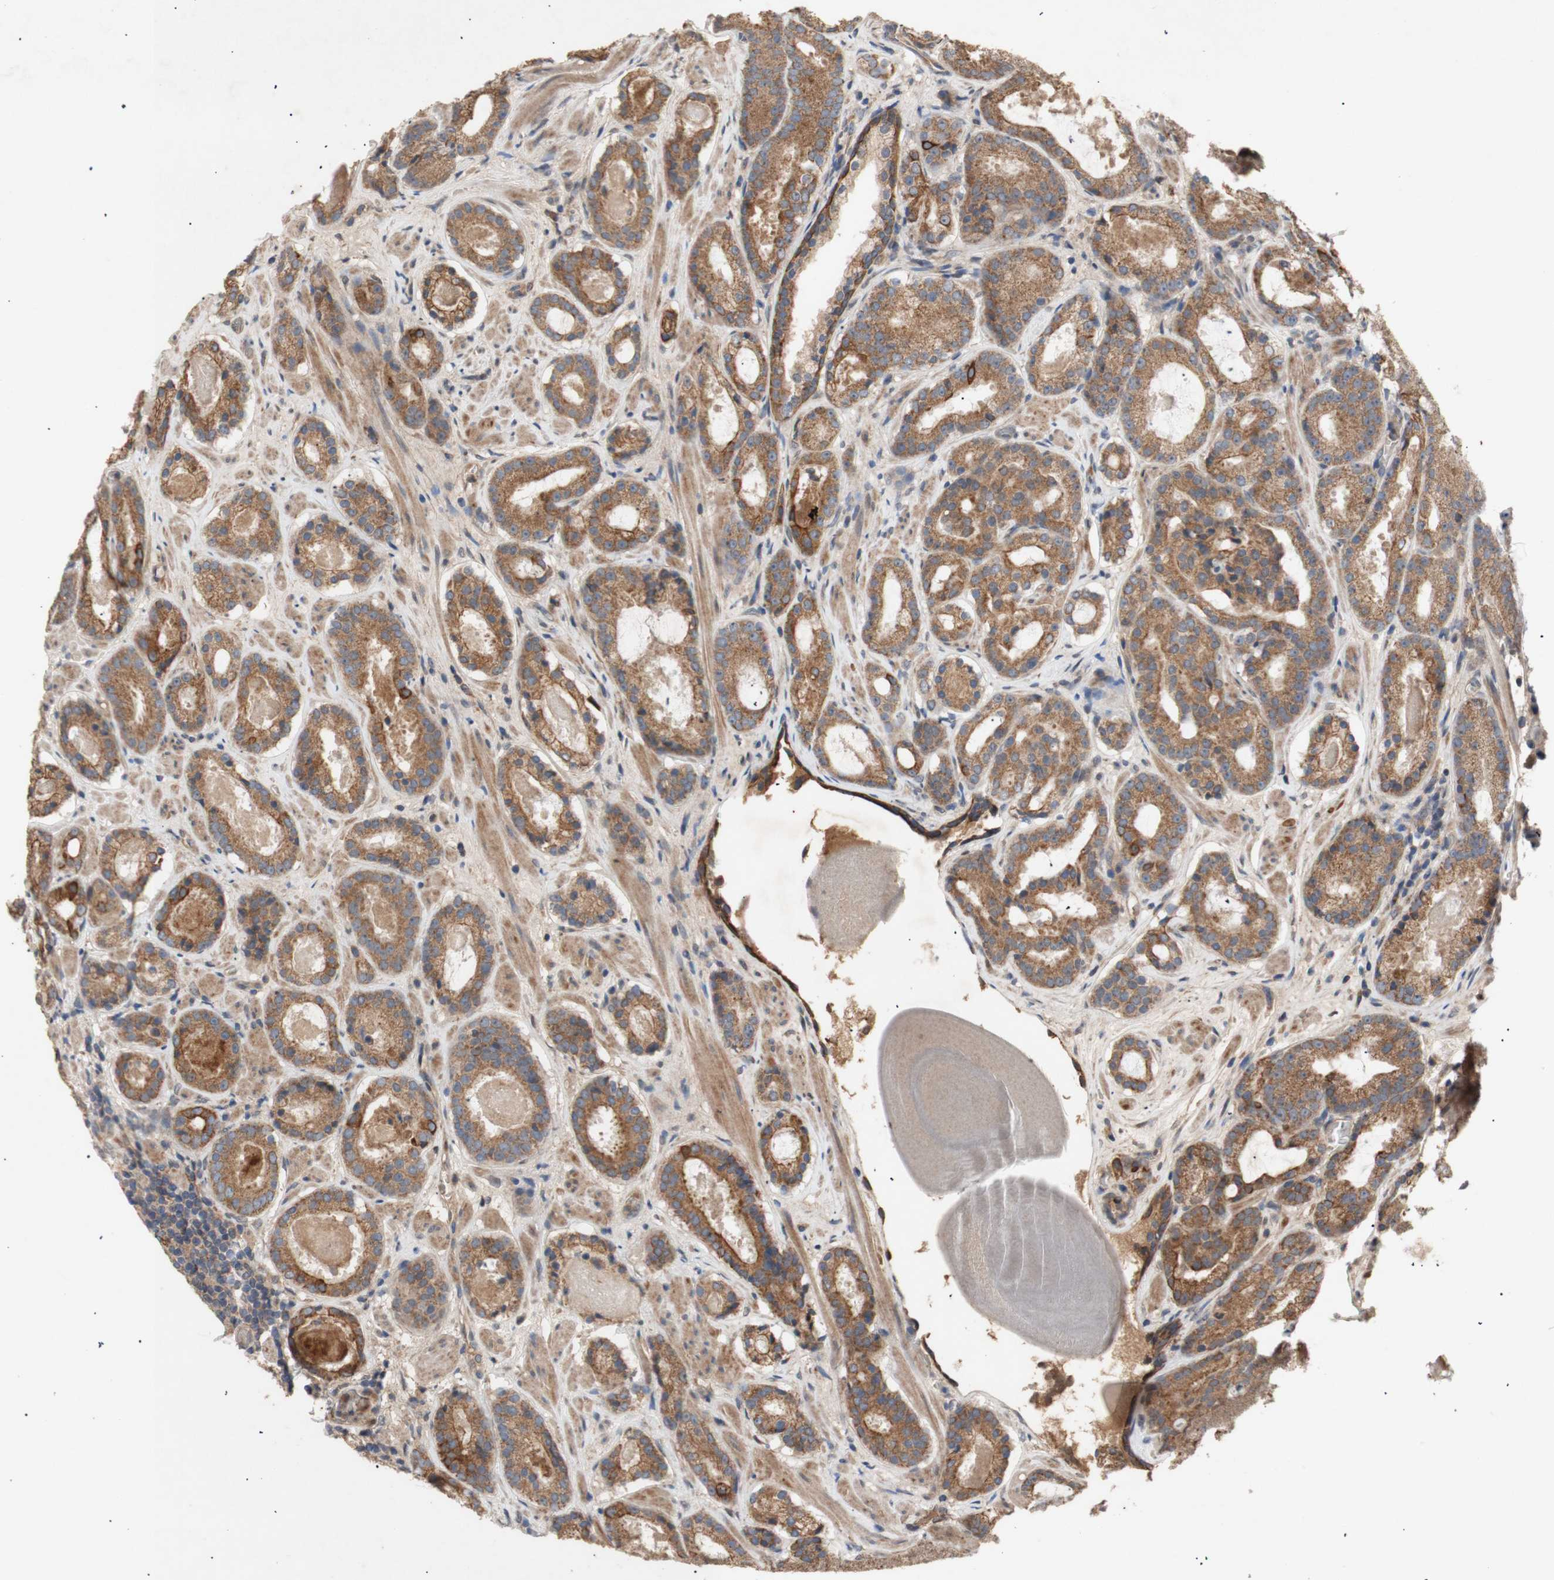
{"staining": {"intensity": "moderate", "quantity": ">75%", "location": "cytoplasmic/membranous"}, "tissue": "prostate cancer", "cell_type": "Tumor cells", "image_type": "cancer", "snomed": [{"axis": "morphology", "description": "Adenocarcinoma, Low grade"}, {"axis": "topography", "description": "Prostate"}], "caption": "A histopathology image showing moderate cytoplasmic/membranous expression in about >75% of tumor cells in prostate cancer, as visualized by brown immunohistochemical staining.", "gene": "PKN1", "patient": {"sex": "male", "age": 69}}